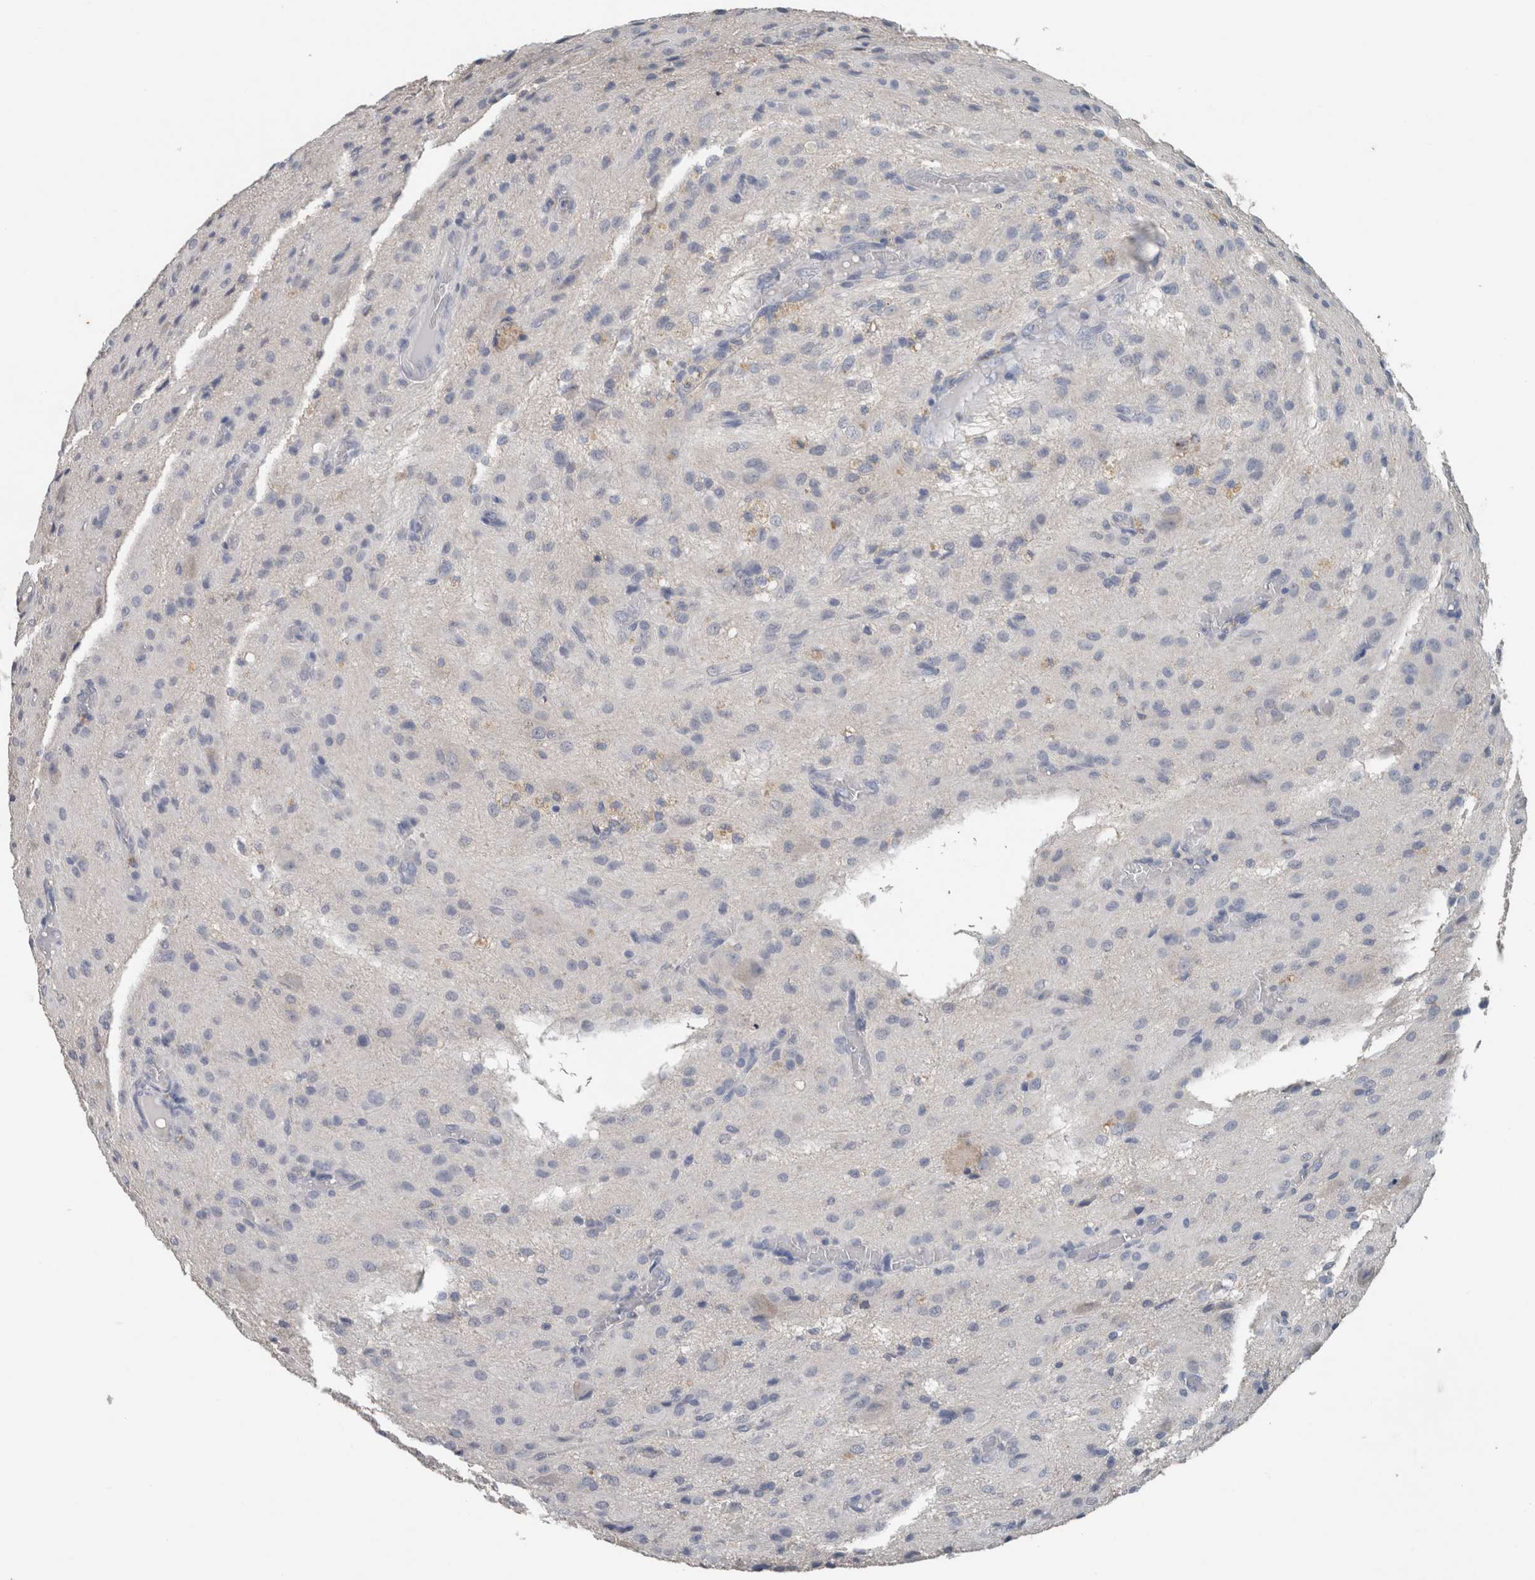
{"staining": {"intensity": "negative", "quantity": "none", "location": "none"}, "tissue": "glioma", "cell_type": "Tumor cells", "image_type": "cancer", "snomed": [{"axis": "morphology", "description": "Glioma, malignant, High grade"}, {"axis": "topography", "description": "Brain"}], "caption": "High magnification brightfield microscopy of glioma stained with DAB (3,3'-diaminobenzidine) (brown) and counterstained with hematoxylin (blue): tumor cells show no significant staining.", "gene": "CRNN", "patient": {"sex": "female", "age": 59}}